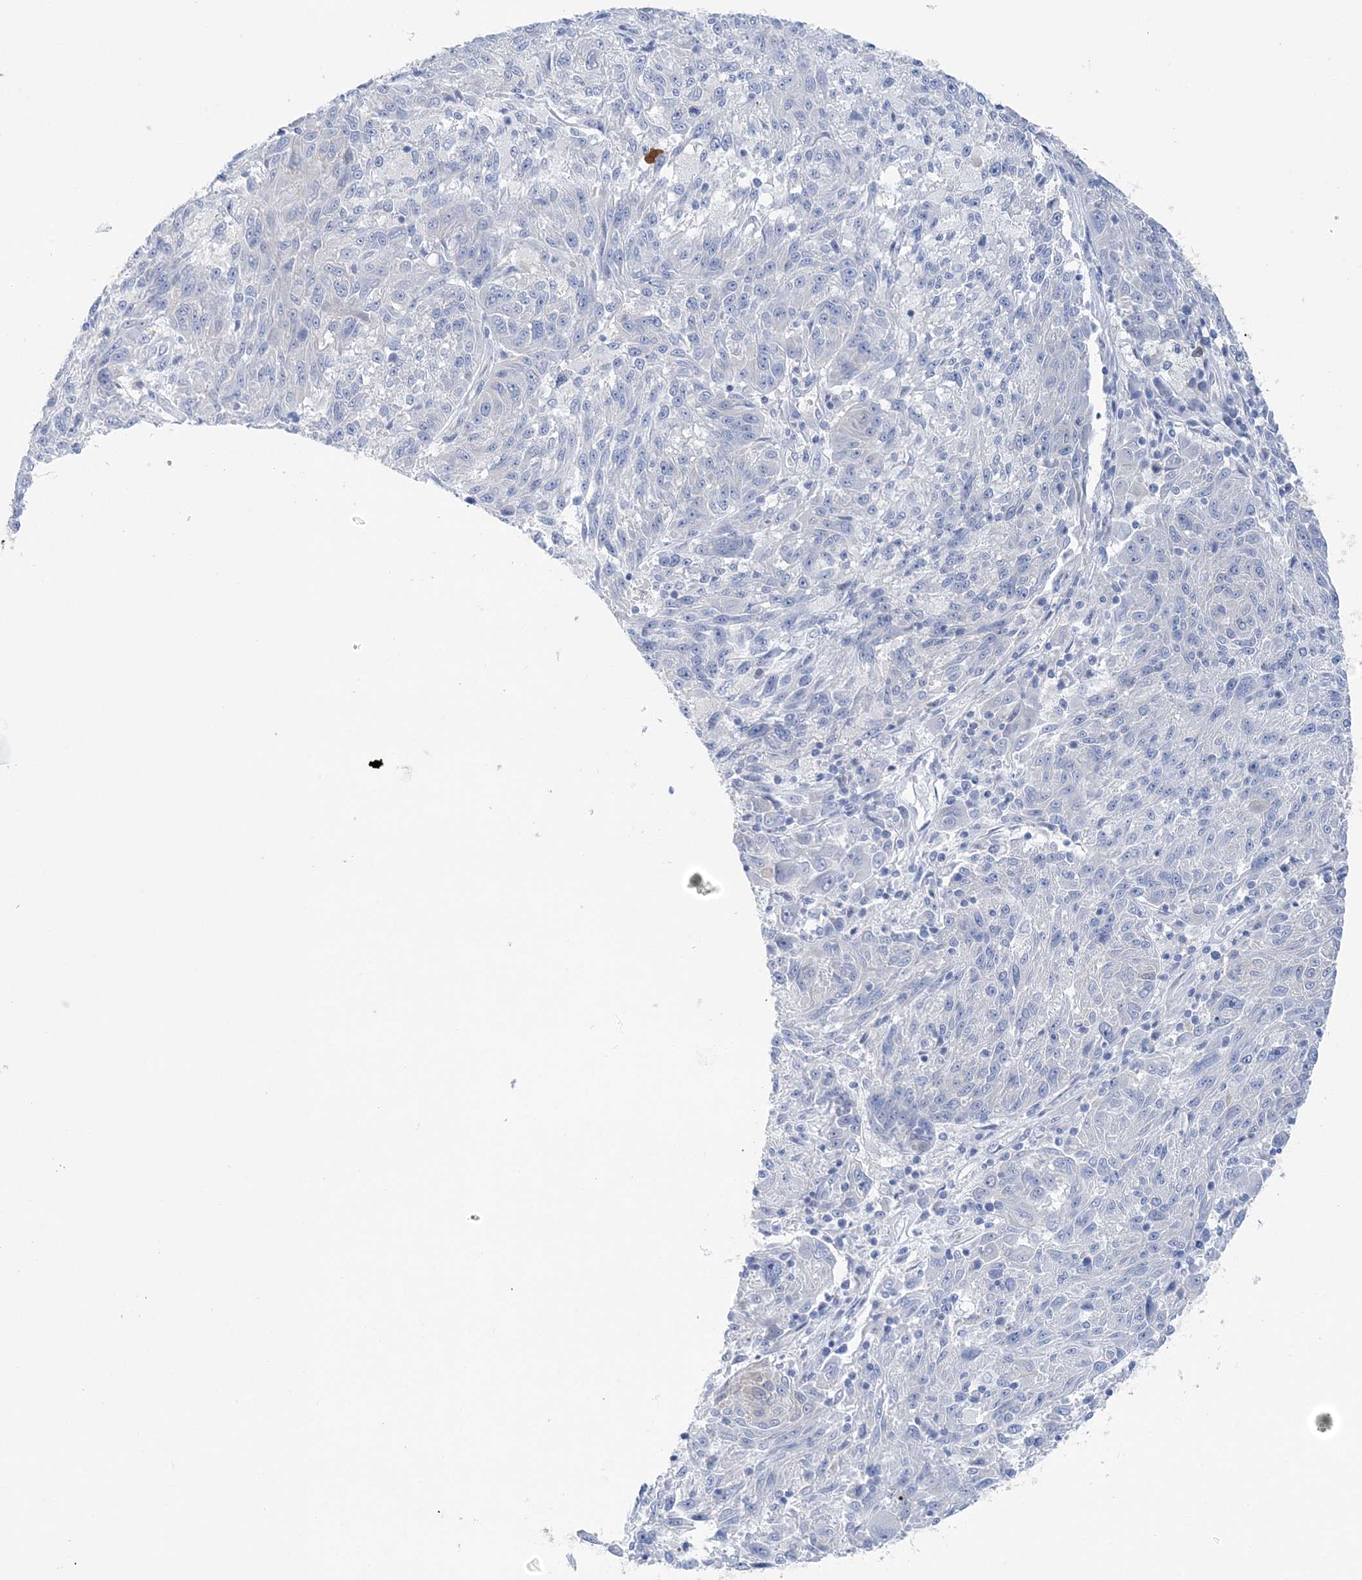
{"staining": {"intensity": "negative", "quantity": "none", "location": "none"}, "tissue": "melanoma", "cell_type": "Tumor cells", "image_type": "cancer", "snomed": [{"axis": "morphology", "description": "Malignant melanoma, NOS"}, {"axis": "topography", "description": "Skin"}], "caption": "Micrograph shows no significant protein staining in tumor cells of melanoma.", "gene": "HMGCS1", "patient": {"sex": "male", "age": 53}}